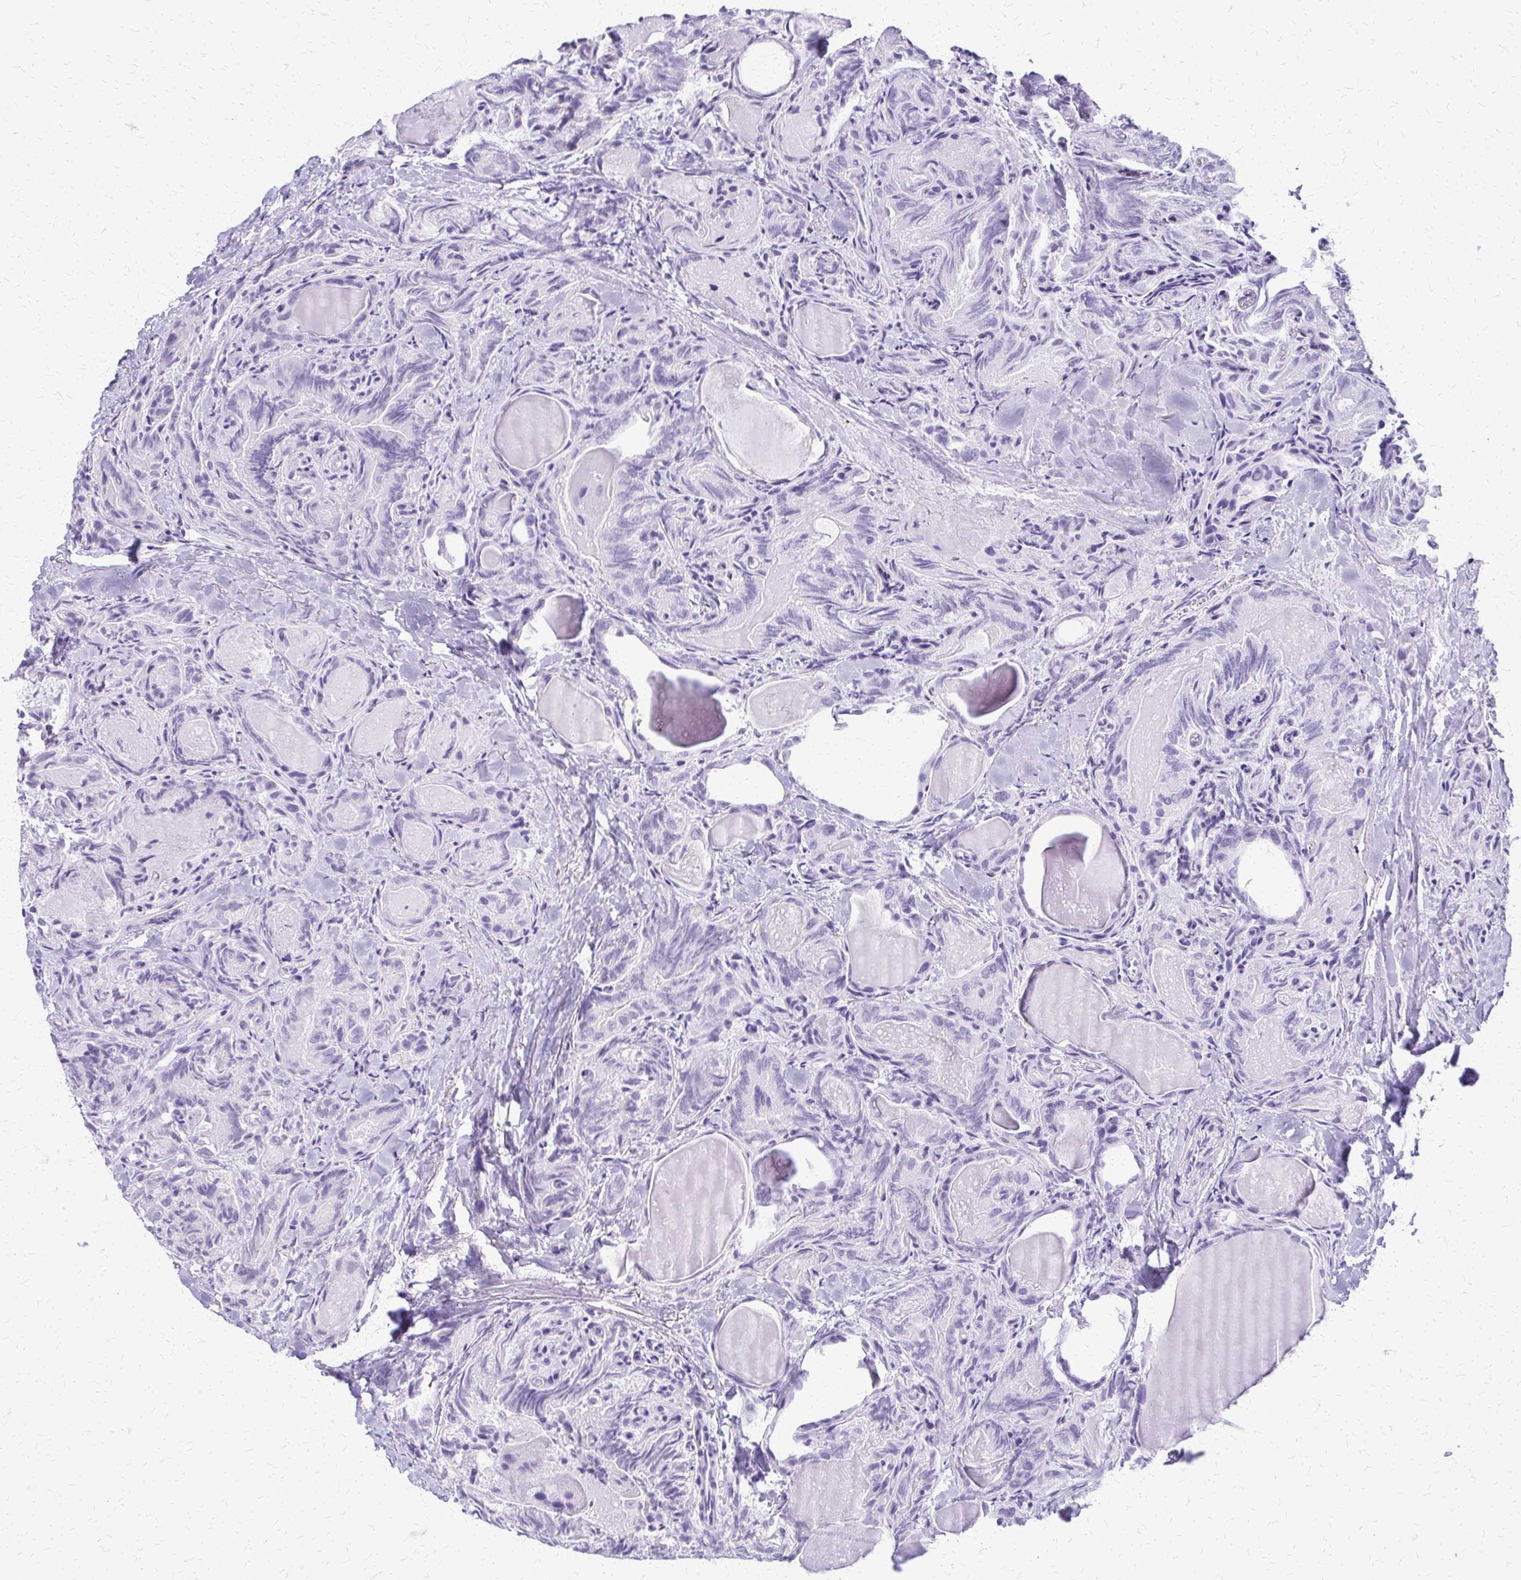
{"staining": {"intensity": "negative", "quantity": "none", "location": "none"}, "tissue": "thyroid cancer", "cell_type": "Tumor cells", "image_type": "cancer", "snomed": [{"axis": "morphology", "description": "Papillary adenocarcinoma, NOS"}, {"axis": "topography", "description": "Thyroid gland"}], "caption": "Image shows no protein staining in tumor cells of papillary adenocarcinoma (thyroid) tissue.", "gene": "FAM162B", "patient": {"sex": "female", "age": 75}}